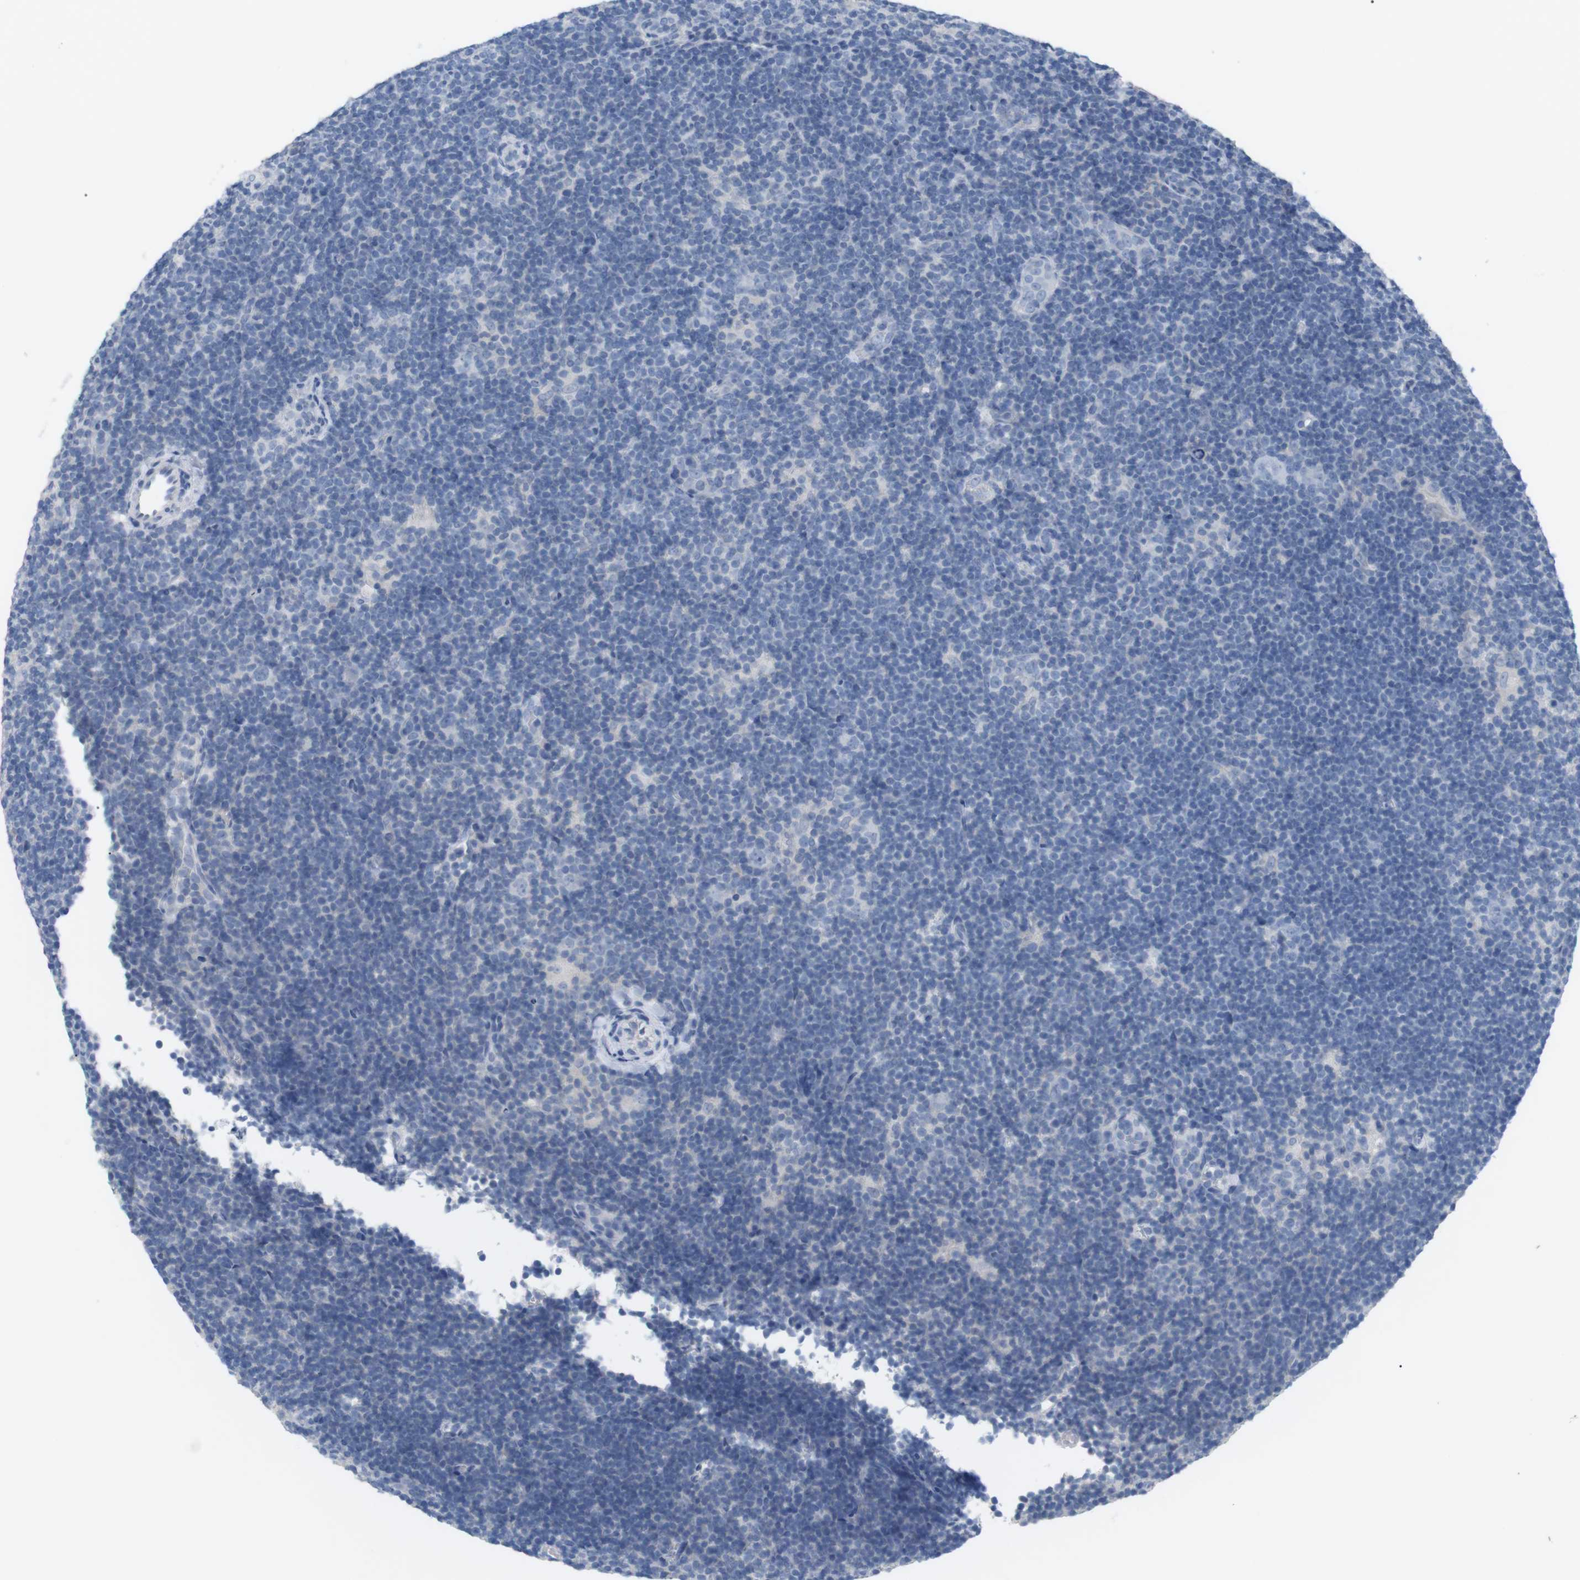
{"staining": {"intensity": "negative", "quantity": "none", "location": "none"}, "tissue": "lymphoma", "cell_type": "Tumor cells", "image_type": "cancer", "snomed": [{"axis": "morphology", "description": "Hodgkin's disease, NOS"}, {"axis": "topography", "description": "Lymph node"}], "caption": "This is a image of immunohistochemistry staining of Hodgkin's disease, which shows no positivity in tumor cells.", "gene": "HBG2", "patient": {"sex": "female", "age": 57}}